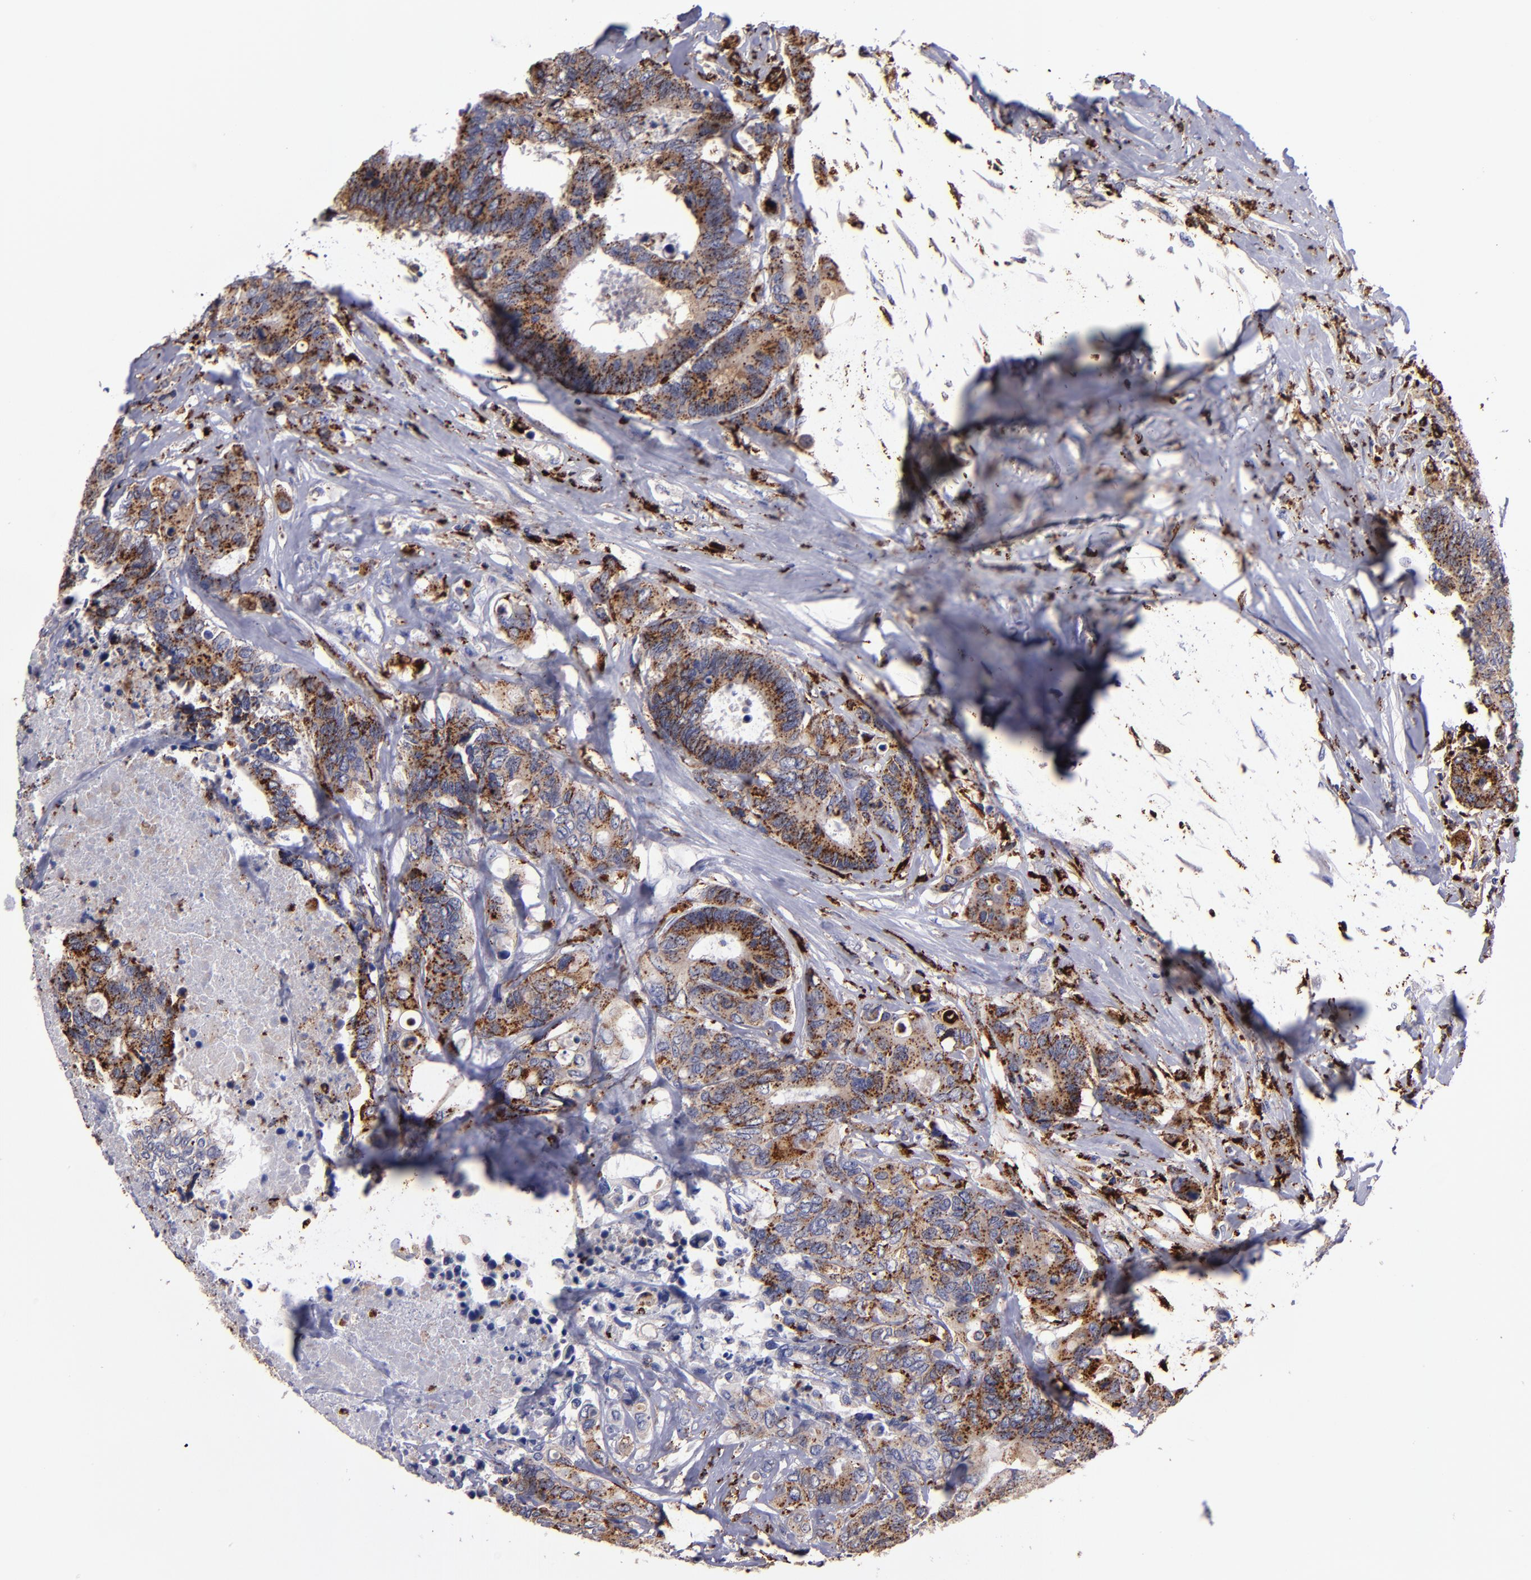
{"staining": {"intensity": "moderate", "quantity": ">75%", "location": "cytoplasmic/membranous"}, "tissue": "colorectal cancer", "cell_type": "Tumor cells", "image_type": "cancer", "snomed": [{"axis": "morphology", "description": "Adenocarcinoma, NOS"}, {"axis": "topography", "description": "Rectum"}], "caption": "Human colorectal cancer (adenocarcinoma) stained with a brown dye displays moderate cytoplasmic/membranous positive expression in approximately >75% of tumor cells.", "gene": "CTSS", "patient": {"sex": "male", "age": 55}}